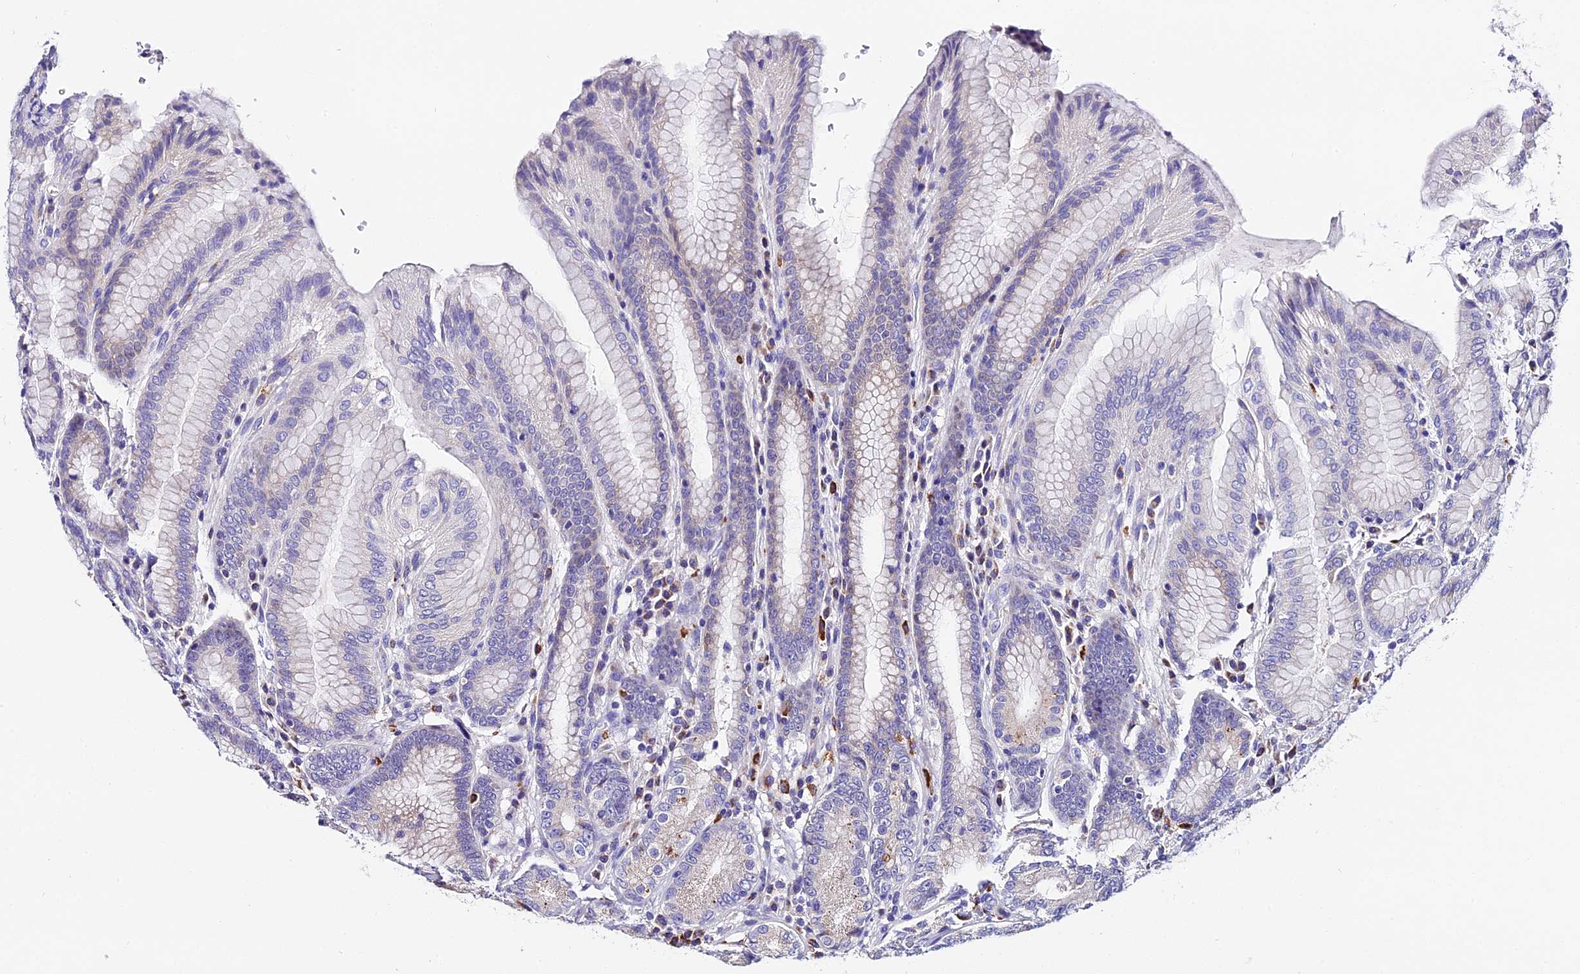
{"staining": {"intensity": "negative", "quantity": "none", "location": "none"}, "tissue": "stomach", "cell_type": "Glandular cells", "image_type": "normal", "snomed": [{"axis": "morphology", "description": "Normal tissue, NOS"}, {"axis": "topography", "description": "Stomach, upper"}, {"axis": "topography", "description": "Stomach, lower"}], "caption": "This is an immunohistochemistry (IHC) micrograph of normal human stomach. There is no expression in glandular cells.", "gene": "LYPD6", "patient": {"sex": "female", "age": 76}}